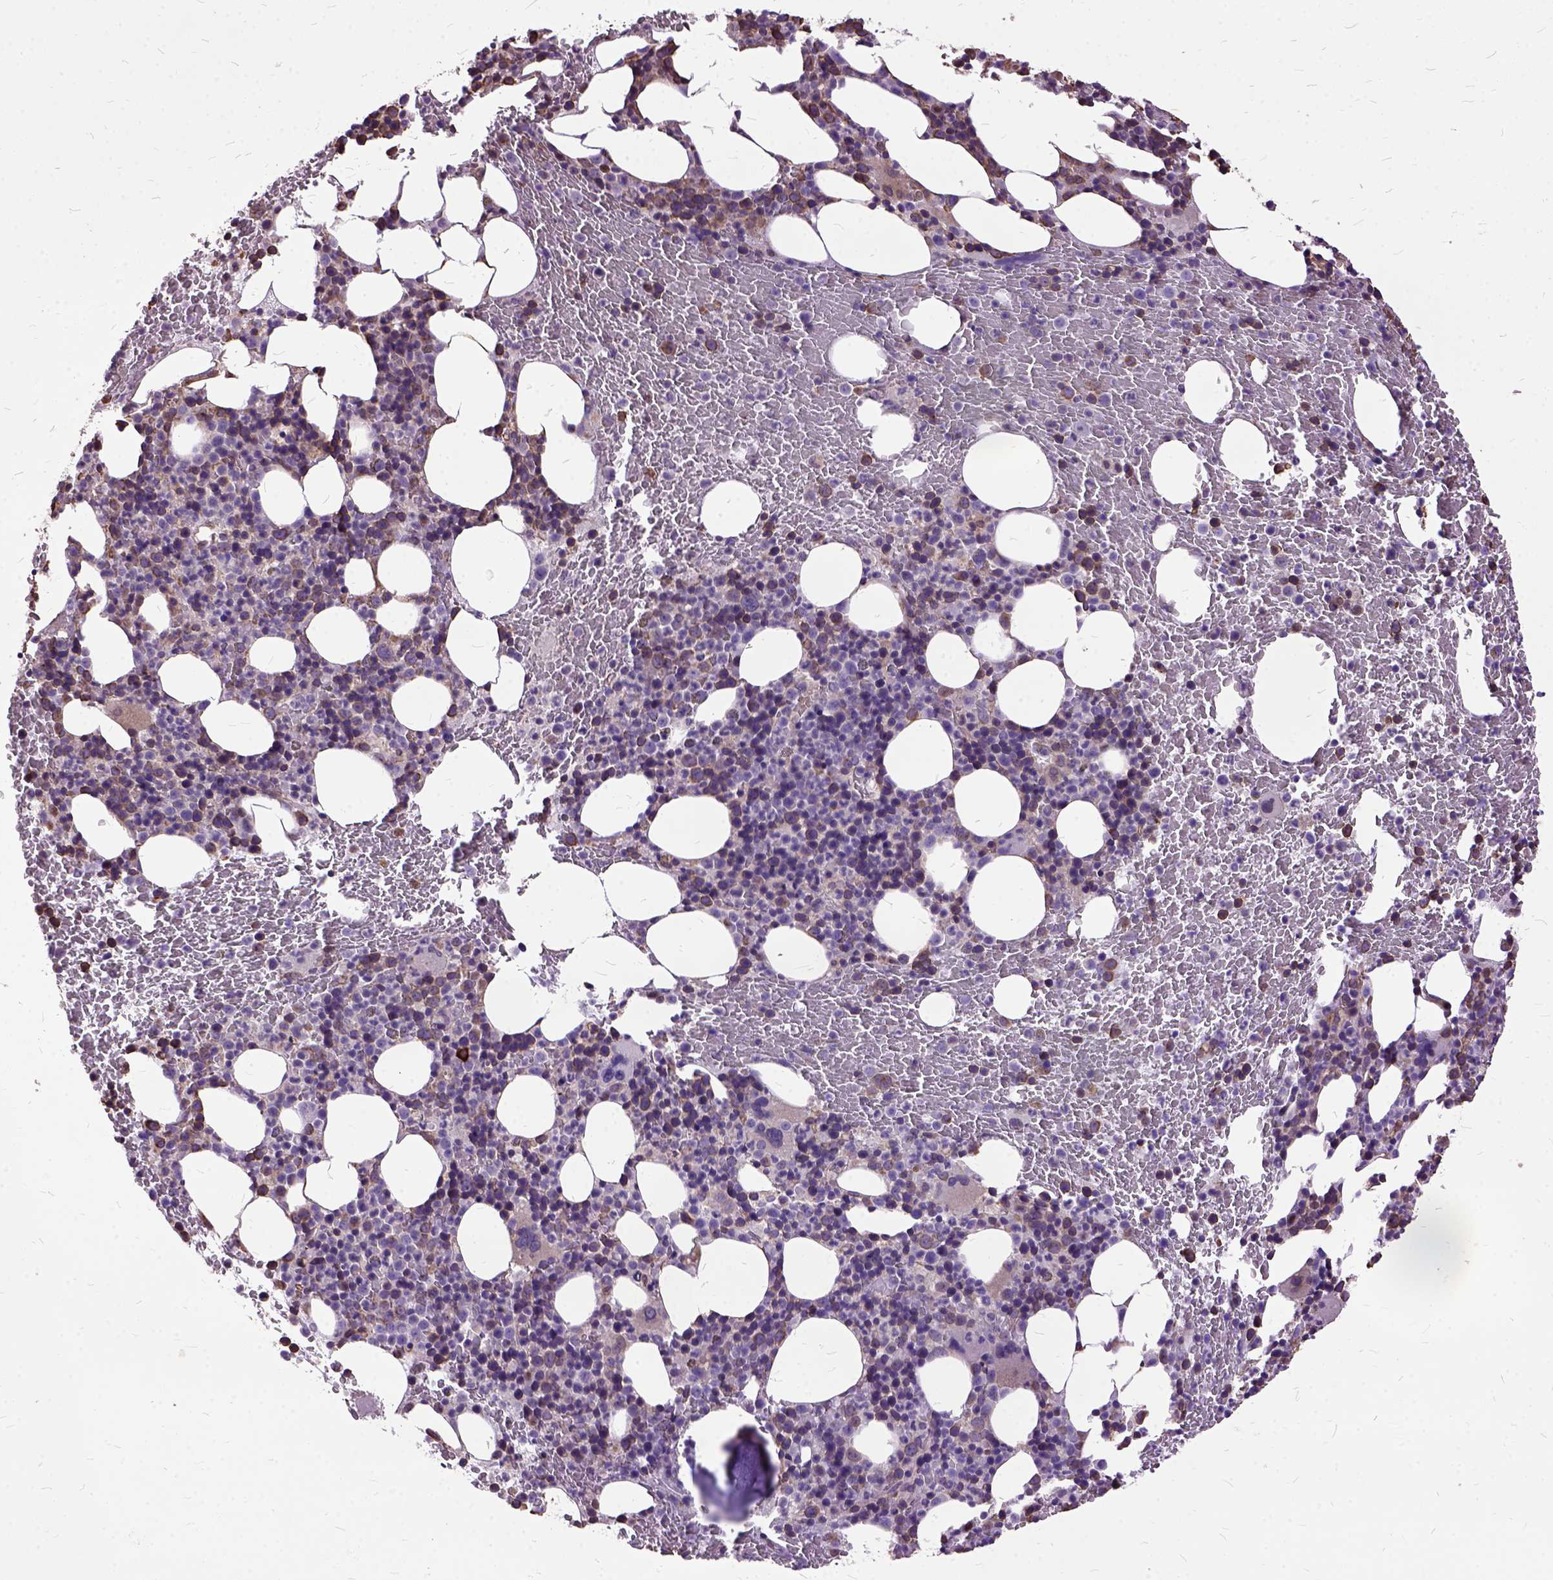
{"staining": {"intensity": "moderate", "quantity": "<25%", "location": "cytoplasmic/membranous"}, "tissue": "bone marrow", "cell_type": "Hematopoietic cells", "image_type": "normal", "snomed": [{"axis": "morphology", "description": "Normal tissue, NOS"}, {"axis": "topography", "description": "Bone marrow"}], "caption": "Protein analysis of benign bone marrow demonstrates moderate cytoplasmic/membranous positivity in approximately <25% of hematopoietic cells. (Stains: DAB (3,3'-diaminobenzidine) in brown, nuclei in blue, Microscopy: brightfield microscopy at high magnification).", "gene": "AREG", "patient": {"sex": "male", "age": 72}}